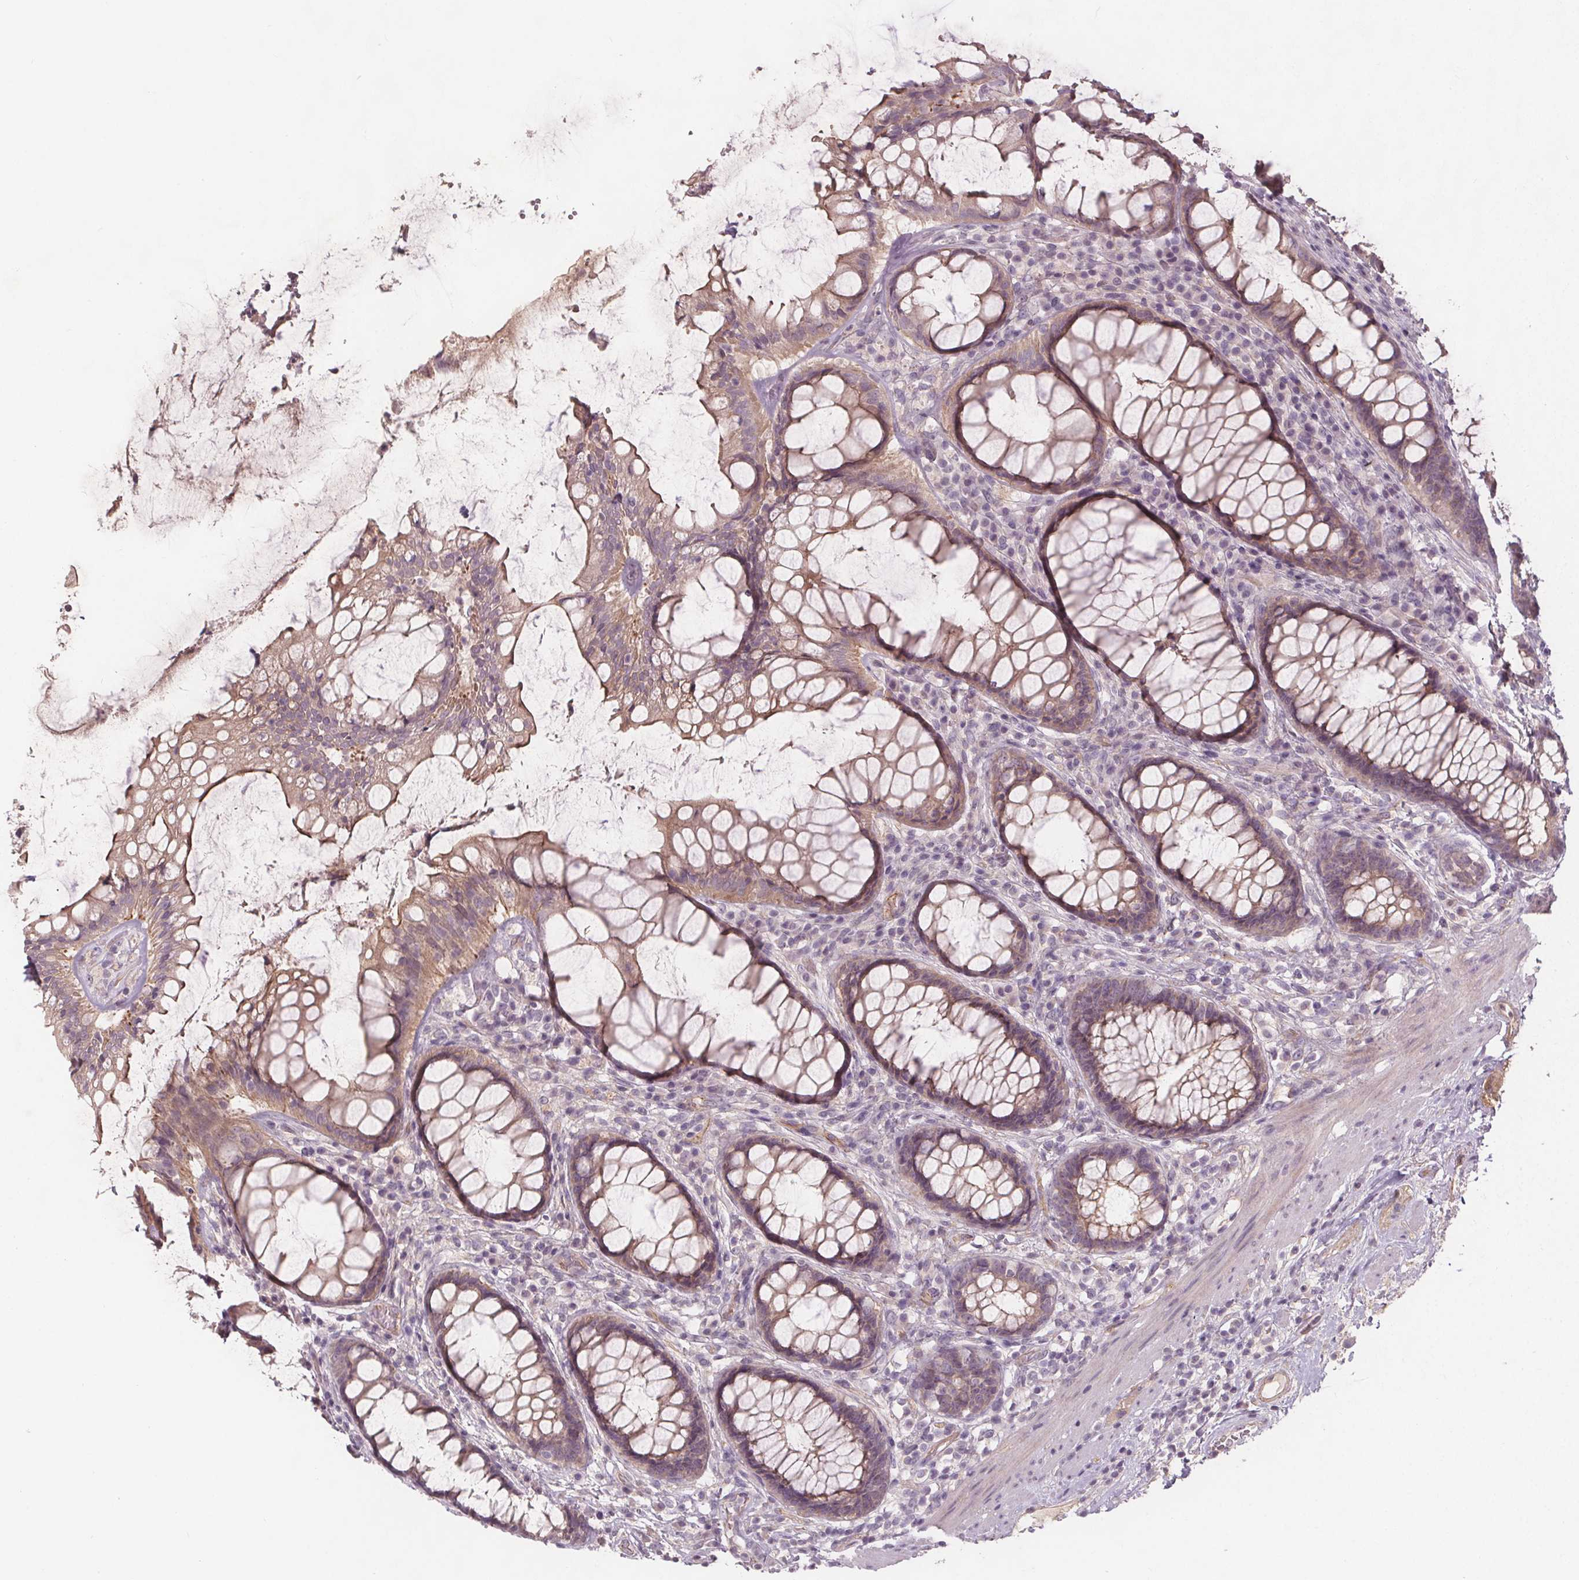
{"staining": {"intensity": "weak", "quantity": "25%-75%", "location": "cytoplasmic/membranous"}, "tissue": "rectum", "cell_type": "Glandular cells", "image_type": "normal", "snomed": [{"axis": "morphology", "description": "Normal tissue, NOS"}, {"axis": "topography", "description": "Rectum"}], "caption": "Protein expression analysis of normal rectum exhibits weak cytoplasmic/membranous positivity in about 25%-75% of glandular cells. The staining was performed using DAB, with brown indicating positive protein expression. Nuclei are stained blue with hematoxylin.", "gene": "VNN1", "patient": {"sex": "male", "age": 72}}